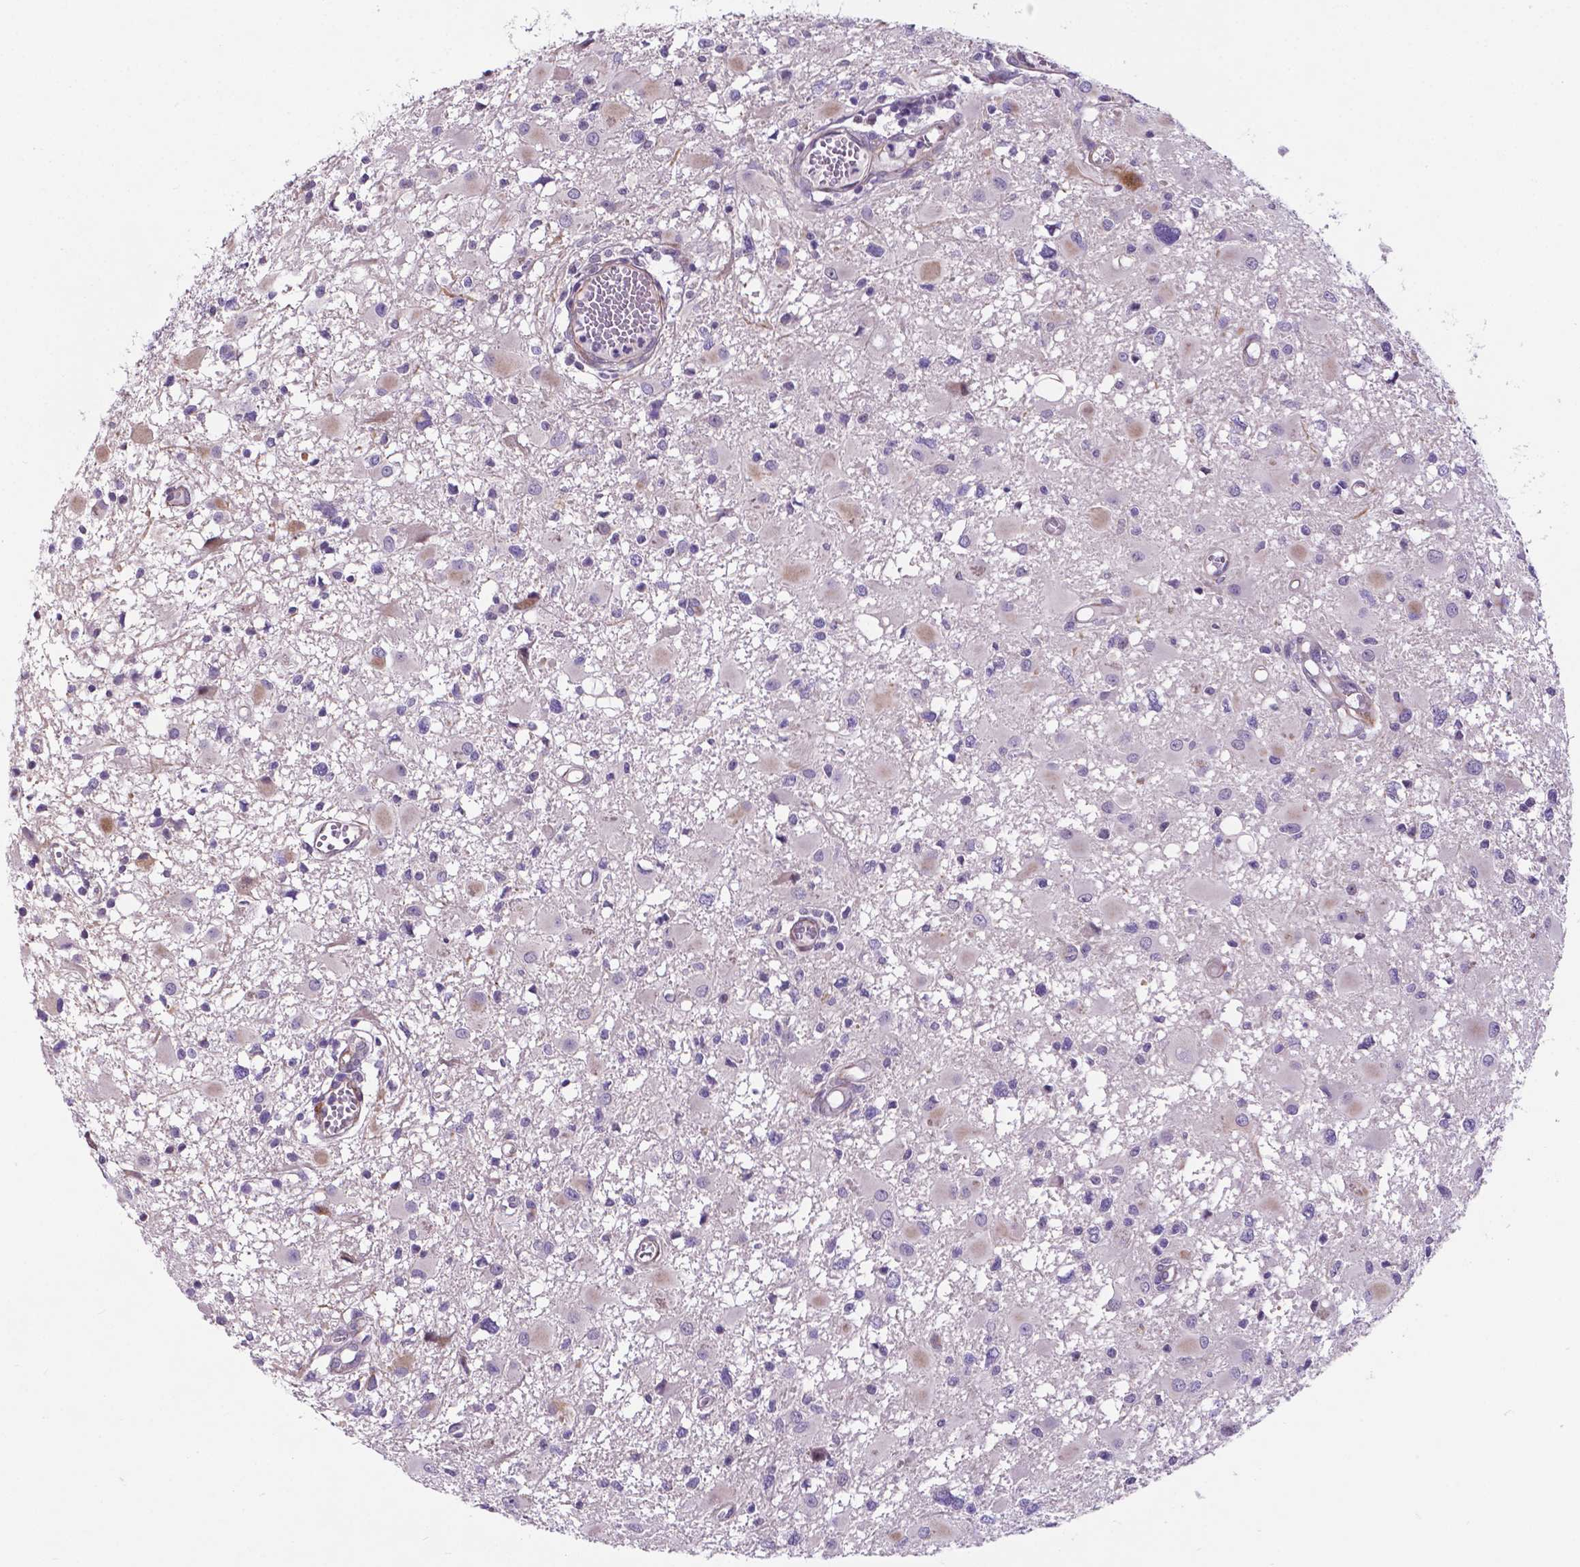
{"staining": {"intensity": "negative", "quantity": "none", "location": "none"}, "tissue": "glioma", "cell_type": "Tumor cells", "image_type": "cancer", "snomed": [{"axis": "morphology", "description": "Glioma, malignant, High grade"}, {"axis": "topography", "description": "Brain"}], "caption": "IHC image of human glioma stained for a protein (brown), which displays no positivity in tumor cells. (DAB (3,3'-diaminobenzidine) immunohistochemistry (IHC) visualized using brightfield microscopy, high magnification).", "gene": "PFKFB4", "patient": {"sex": "male", "age": 54}}